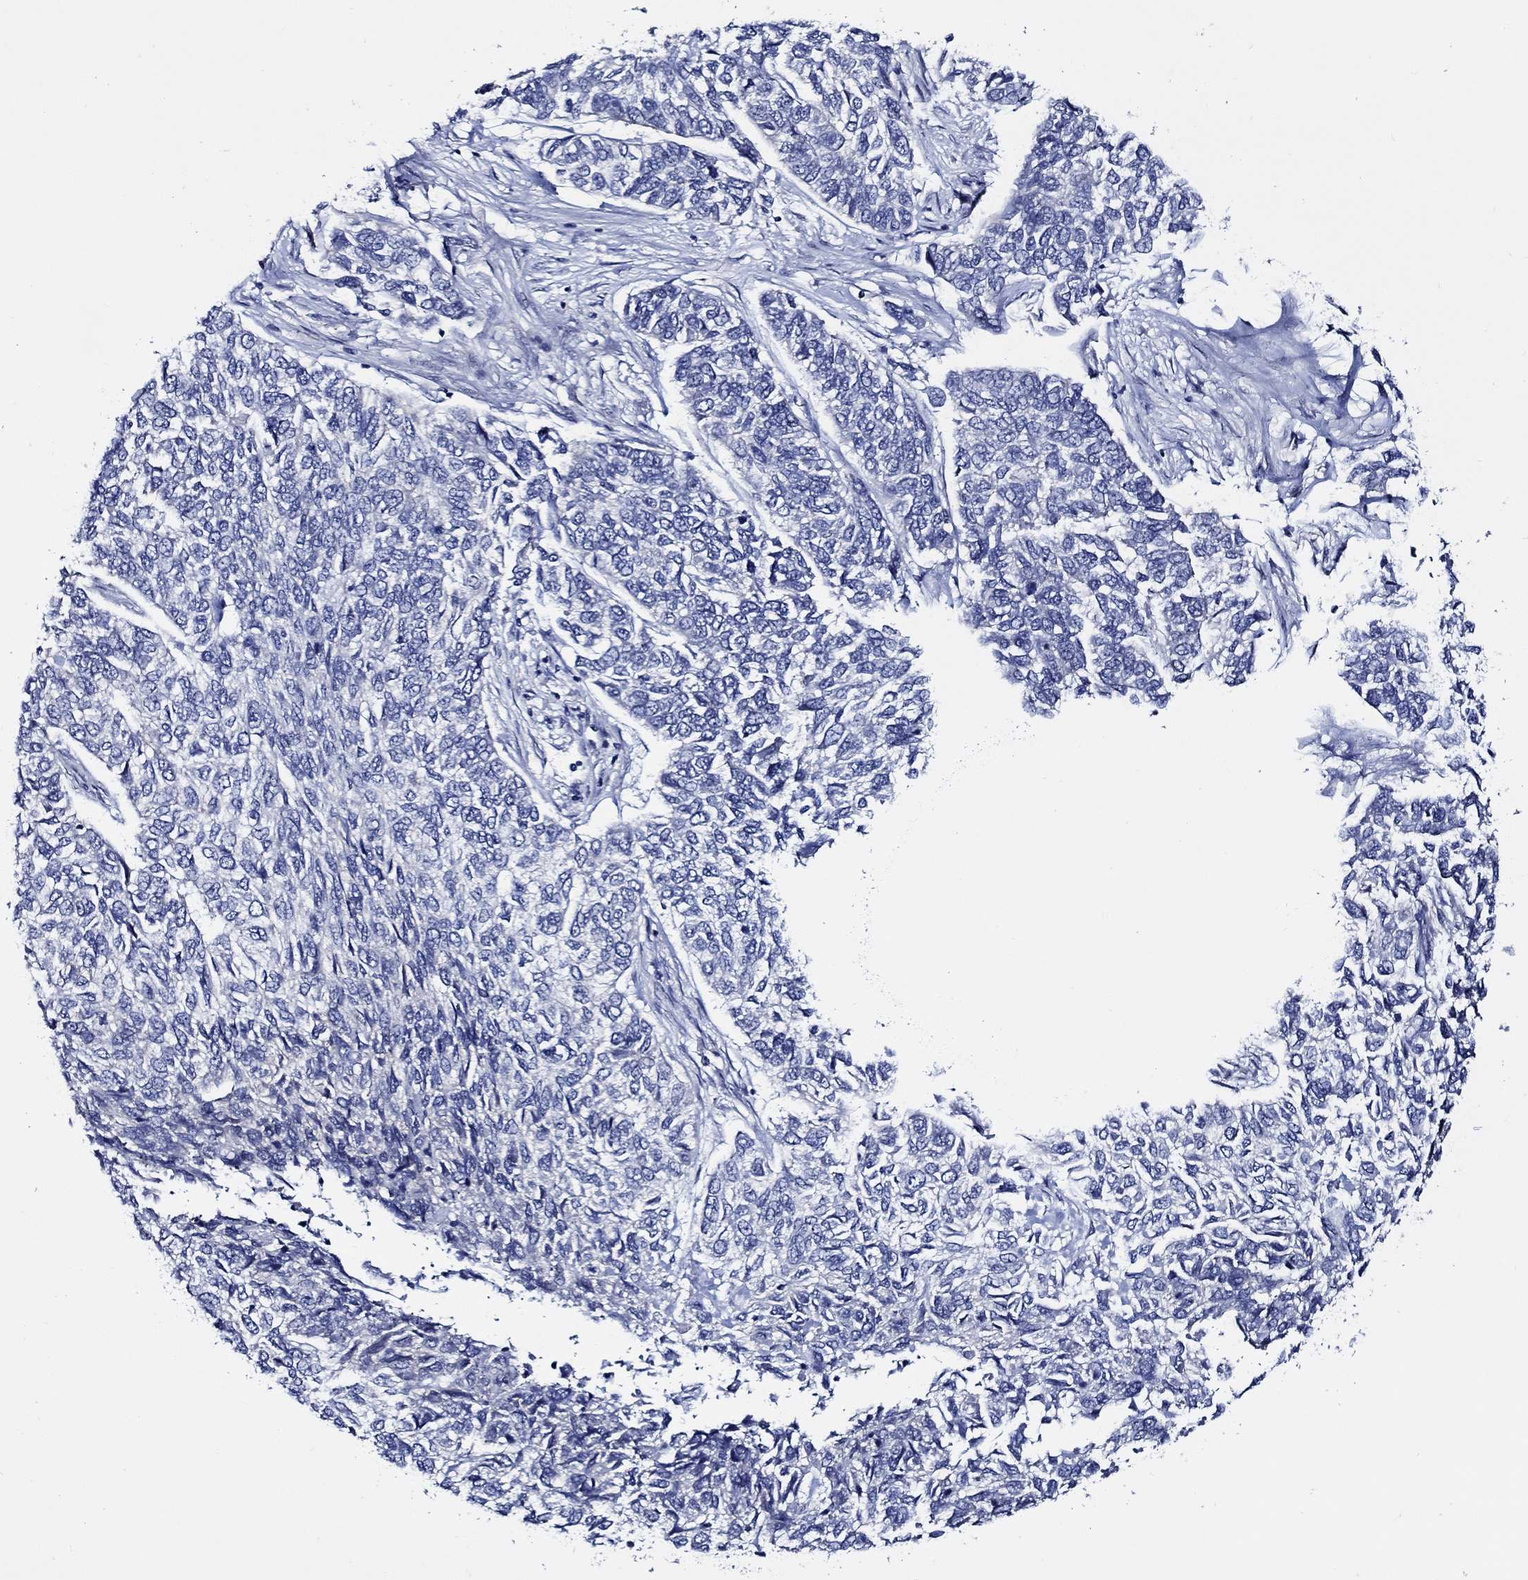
{"staining": {"intensity": "negative", "quantity": "none", "location": "none"}, "tissue": "skin cancer", "cell_type": "Tumor cells", "image_type": "cancer", "snomed": [{"axis": "morphology", "description": "Basal cell carcinoma"}, {"axis": "topography", "description": "Skin"}], "caption": "Immunohistochemical staining of skin cancer (basal cell carcinoma) reveals no significant expression in tumor cells. (DAB immunohistochemistry with hematoxylin counter stain).", "gene": "C8orf48", "patient": {"sex": "female", "age": 65}}